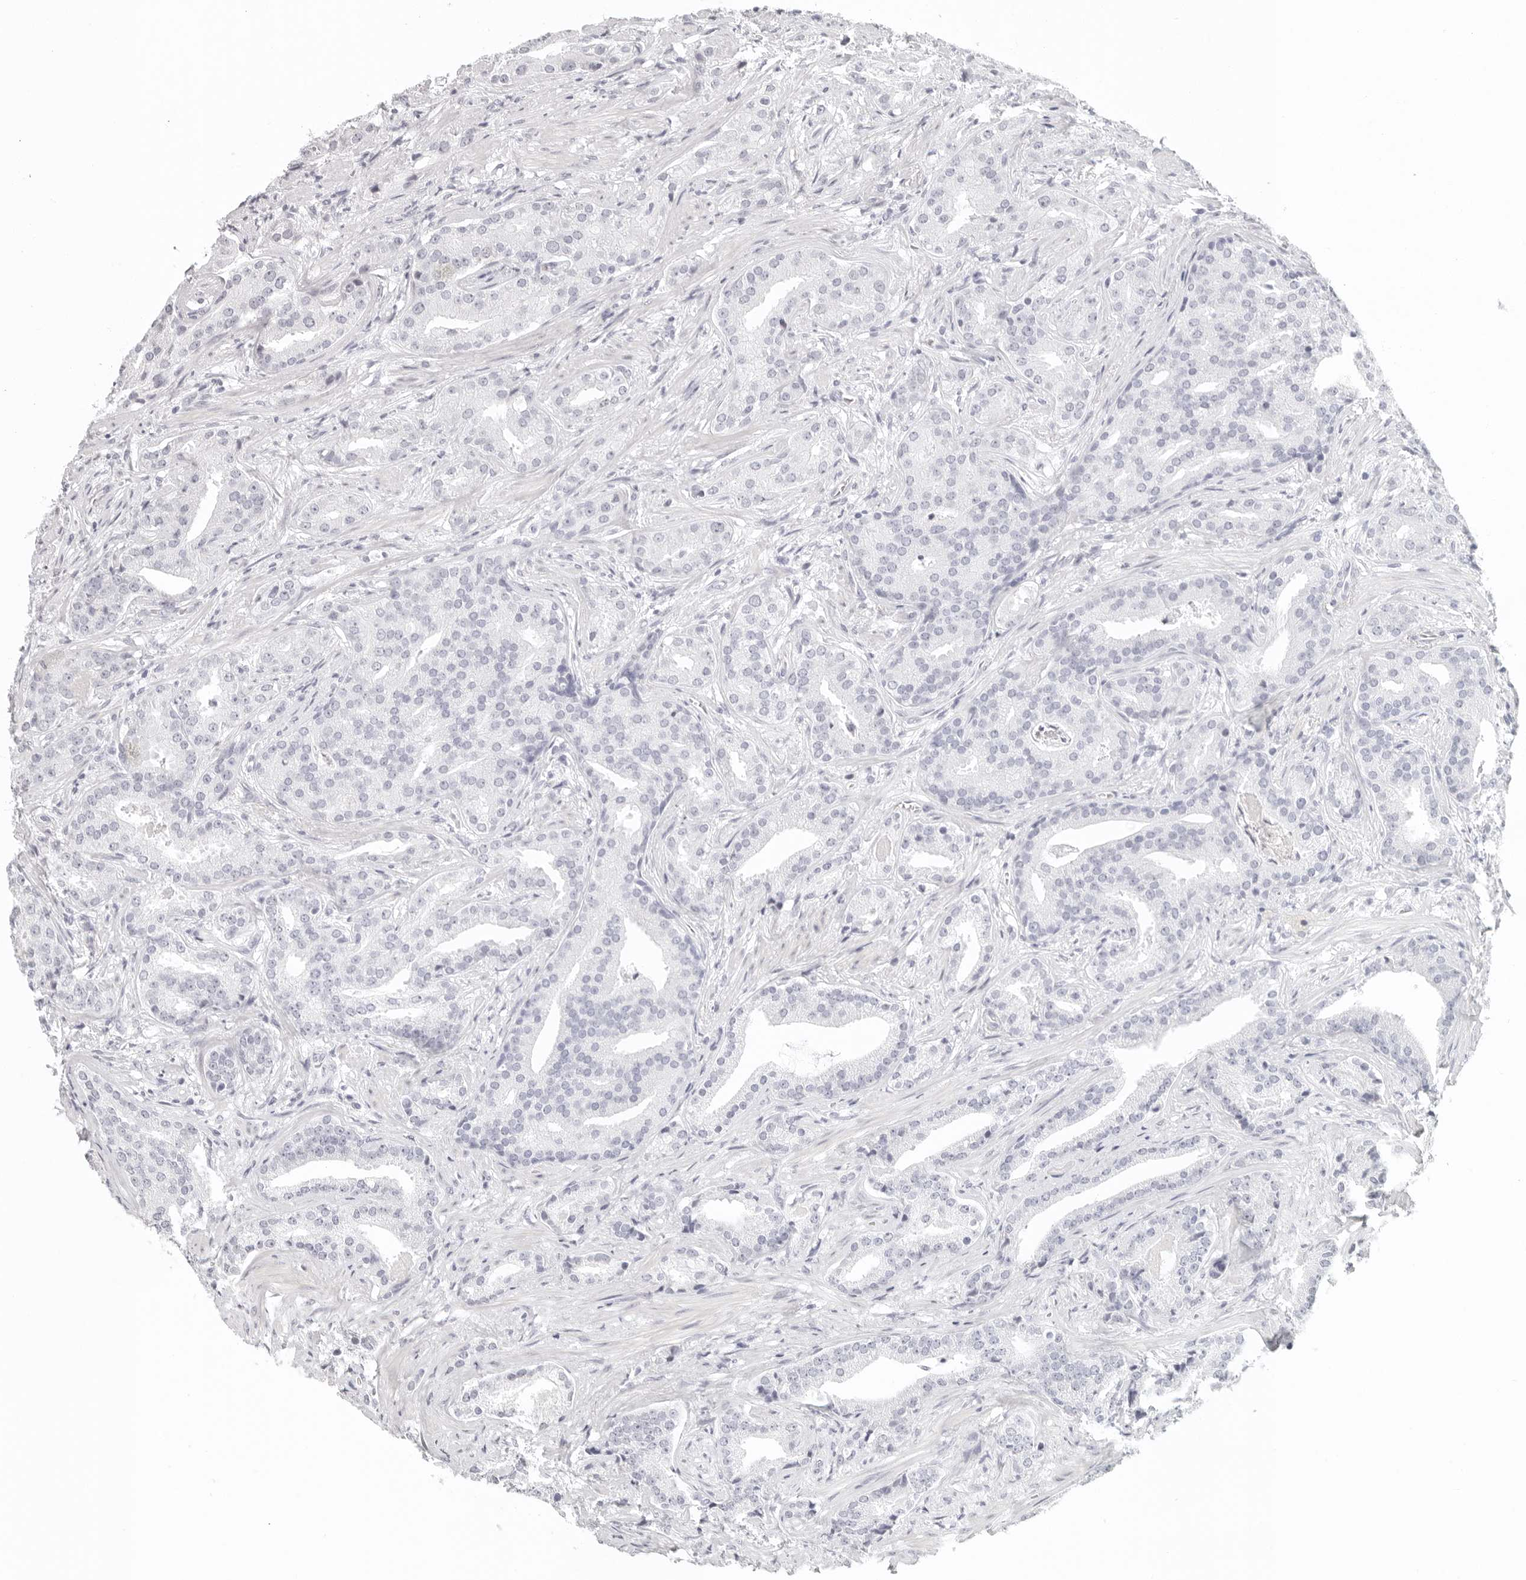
{"staining": {"intensity": "negative", "quantity": "none", "location": "none"}, "tissue": "prostate cancer", "cell_type": "Tumor cells", "image_type": "cancer", "snomed": [{"axis": "morphology", "description": "Adenocarcinoma, Low grade"}, {"axis": "topography", "description": "Prostate"}], "caption": "Prostate adenocarcinoma (low-grade) stained for a protein using IHC shows no expression tumor cells.", "gene": "GPBP1L1", "patient": {"sex": "male", "age": 67}}